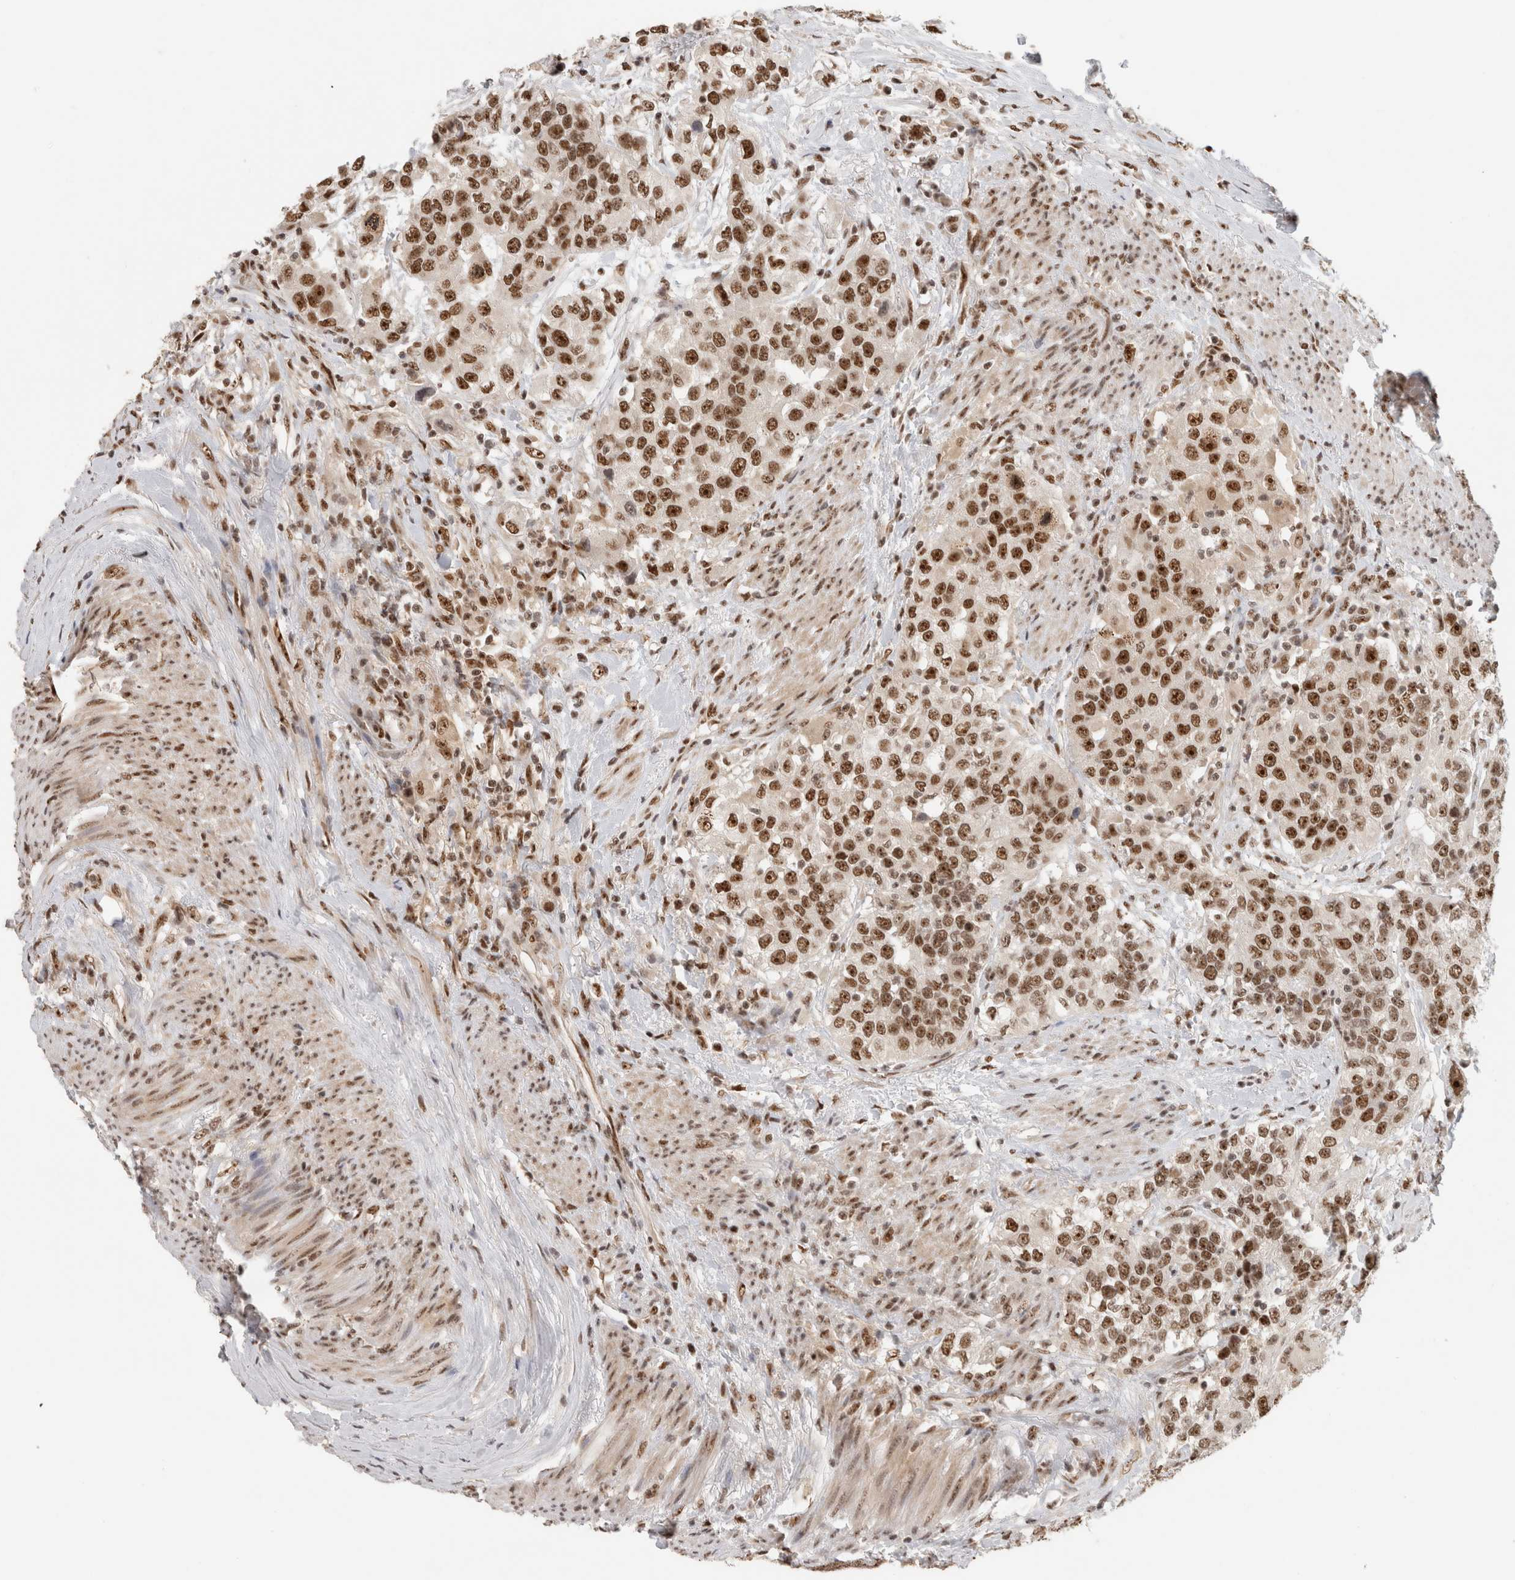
{"staining": {"intensity": "strong", "quantity": ">75%", "location": "nuclear"}, "tissue": "urothelial cancer", "cell_type": "Tumor cells", "image_type": "cancer", "snomed": [{"axis": "morphology", "description": "Urothelial carcinoma, High grade"}, {"axis": "topography", "description": "Urinary bladder"}], "caption": "Tumor cells show high levels of strong nuclear staining in approximately >75% of cells in urothelial cancer. (DAB IHC with brightfield microscopy, high magnification).", "gene": "EBNA1BP2", "patient": {"sex": "female", "age": 80}}